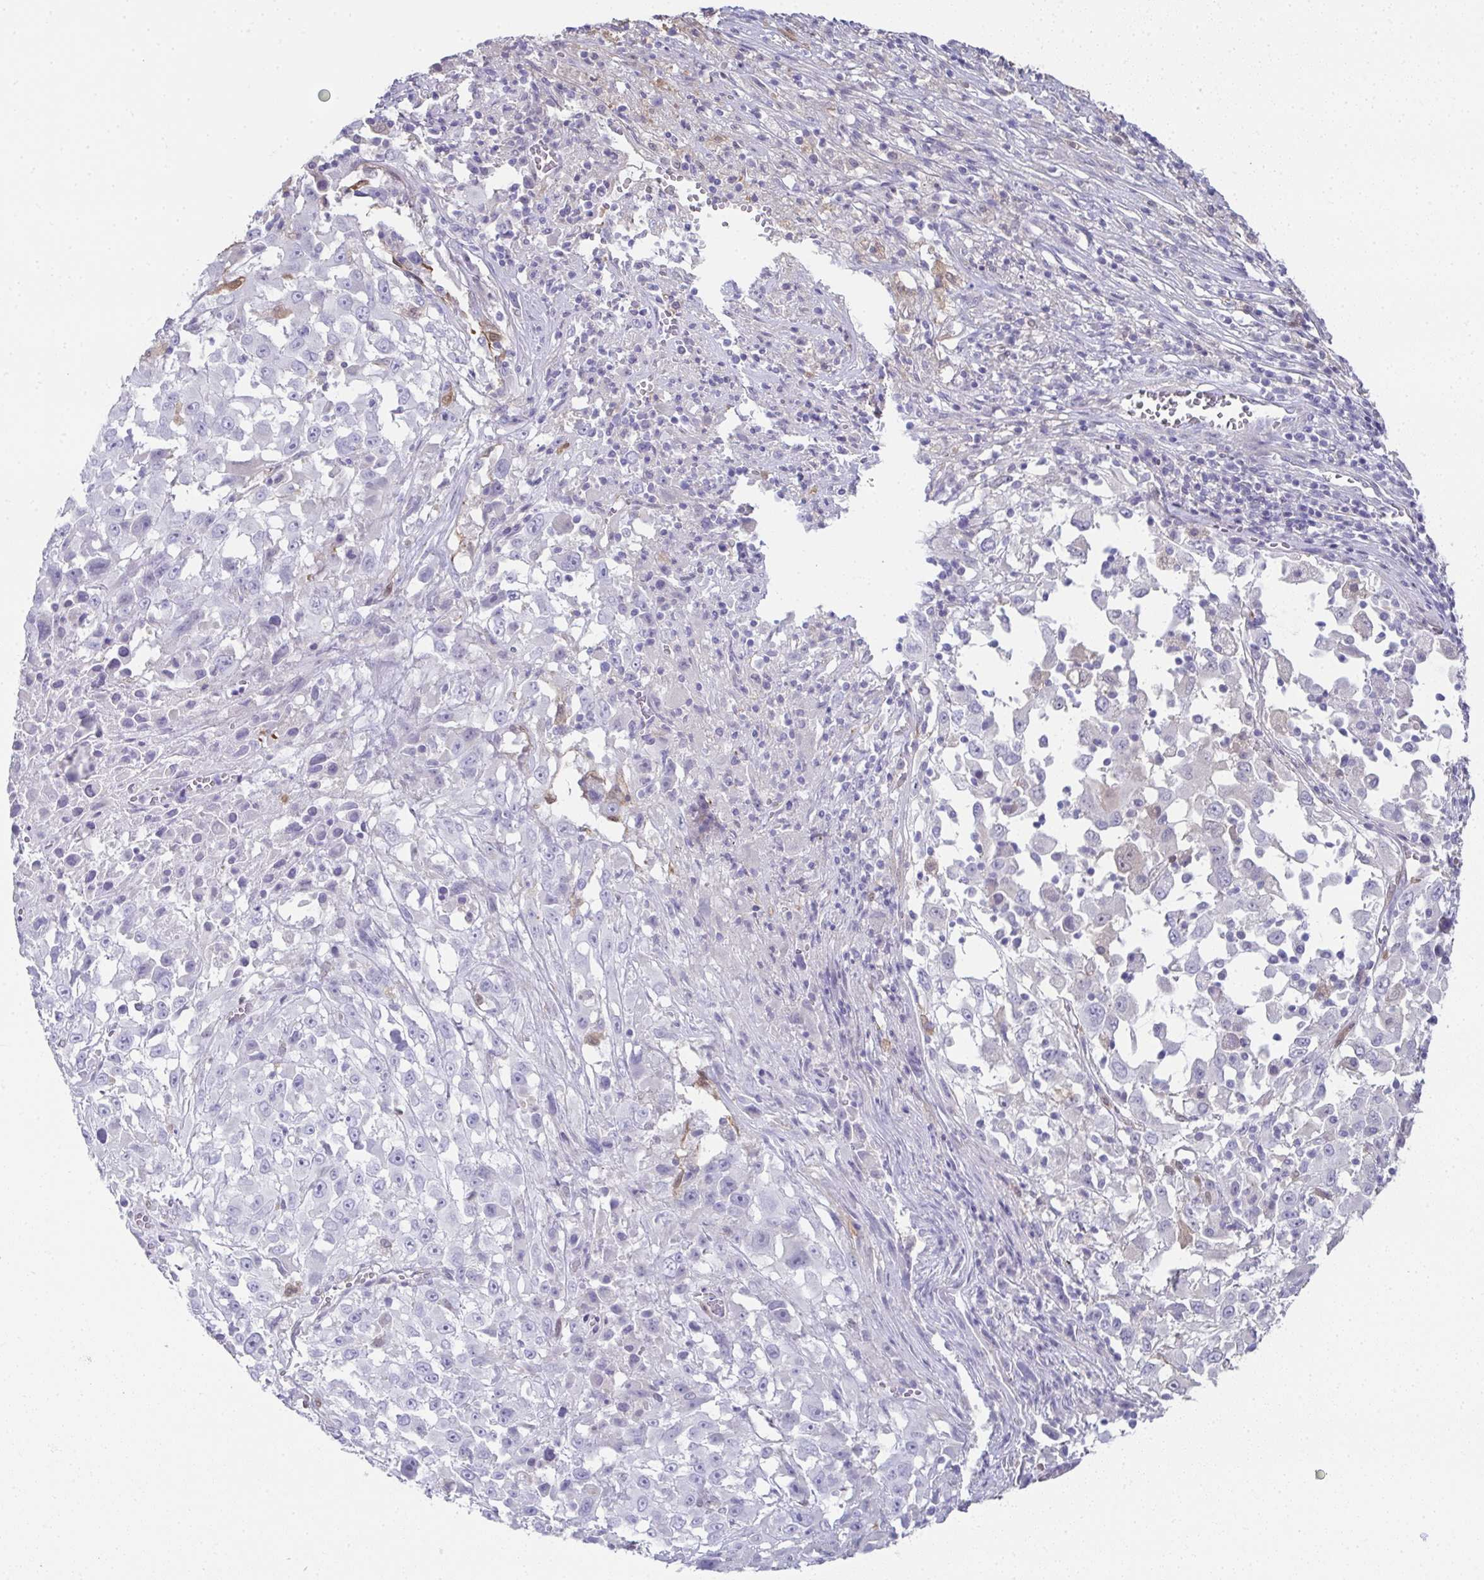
{"staining": {"intensity": "negative", "quantity": "none", "location": "none"}, "tissue": "melanoma", "cell_type": "Tumor cells", "image_type": "cancer", "snomed": [{"axis": "morphology", "description": "Malignant melanoma, Metastatic site"}, {"axis": "topography", "description": "Soft tissue"}], "caption": "Micrograph shows no protein staining in tumor cells of melanoma tissue.", "gene": "RBP1", "patient": {"sex": "male", "age": 50}}